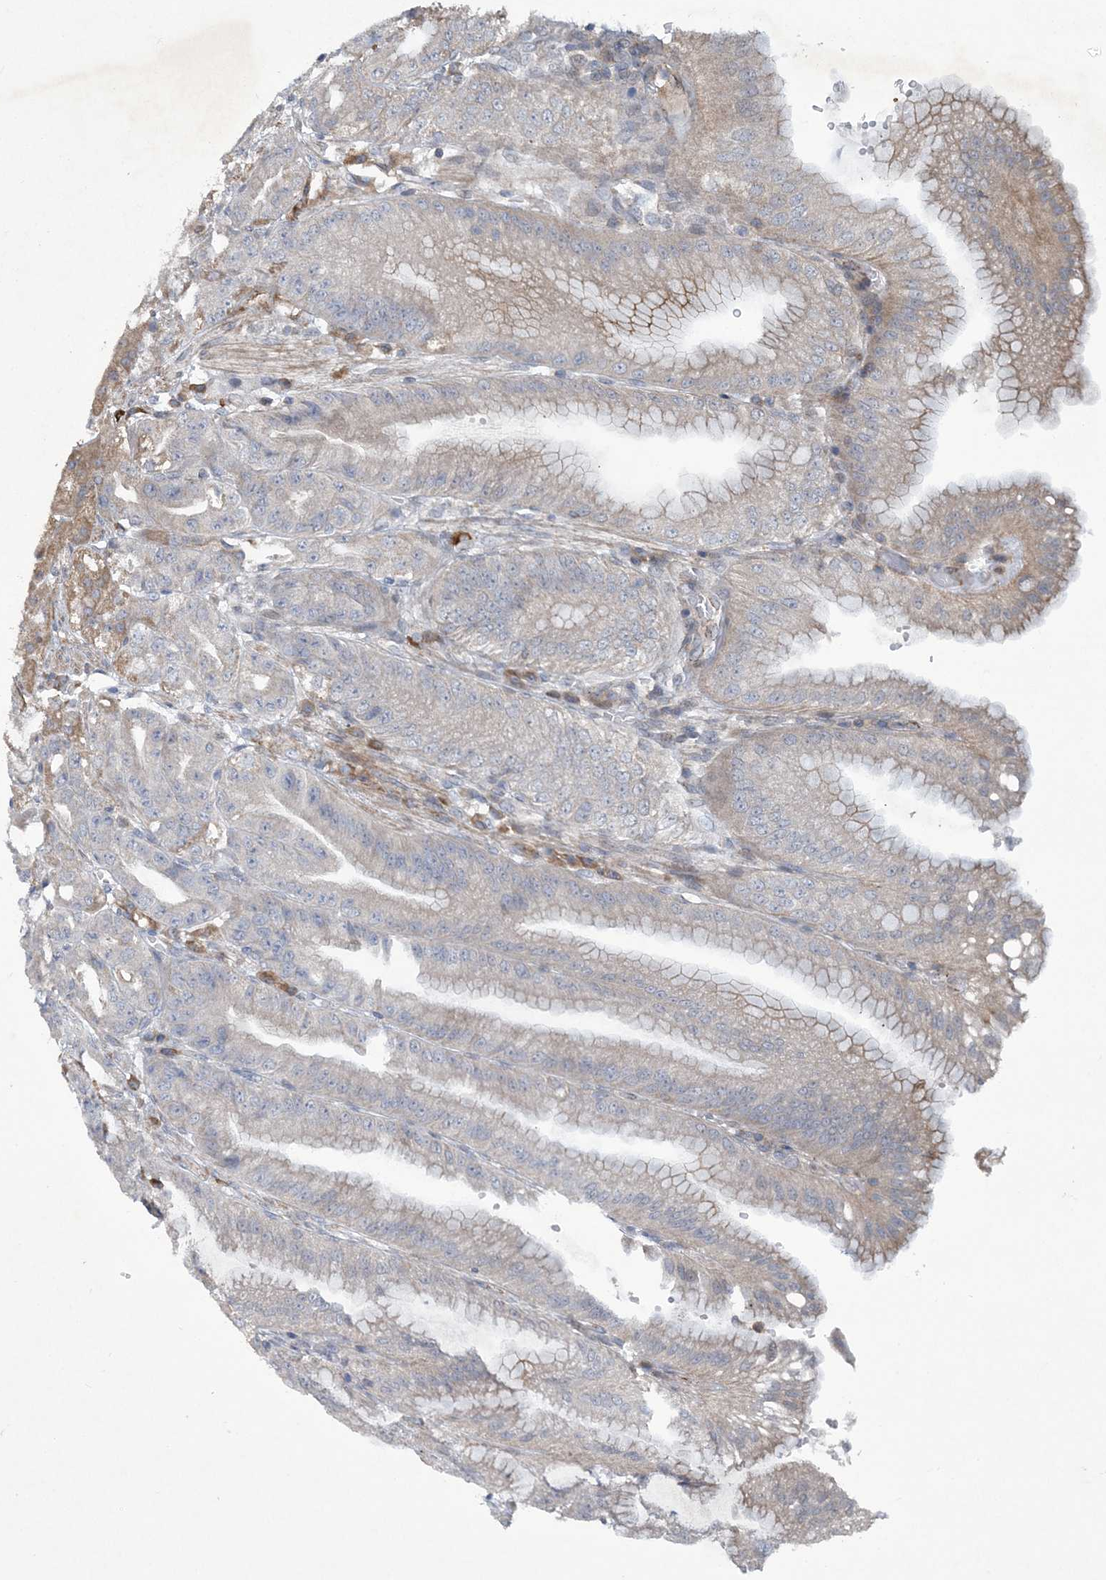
{"staining": {"intensity": "moderate", "quantity": "<25%", "location": "cytoplasmic/membranous"}, "tissue": "stomach", "cell_type": "Glandular cells", "image_type": "normal", "snomed": [{"axis": "morphology", "description": "Normal tissue, NOS"}, {"axis": "topography", "description": "Stomach, upper"}, {"axis": "topography", "description": "Stomach, lower"}], "caption": "Stomach was stained to show a protein in brown. There is low levels of moderate cytoplasmic/membranous expression in approximately <25% of glandular cells. The staining was performed using DAB (3,3'-diaminobenzidine) to visualize the protein expression in brown, while the nuclei were stained in blue with hematoxylin (Magnification: 20x).", "gene": "N4BP2", "patient": {"sex": "male", "age": 71}}